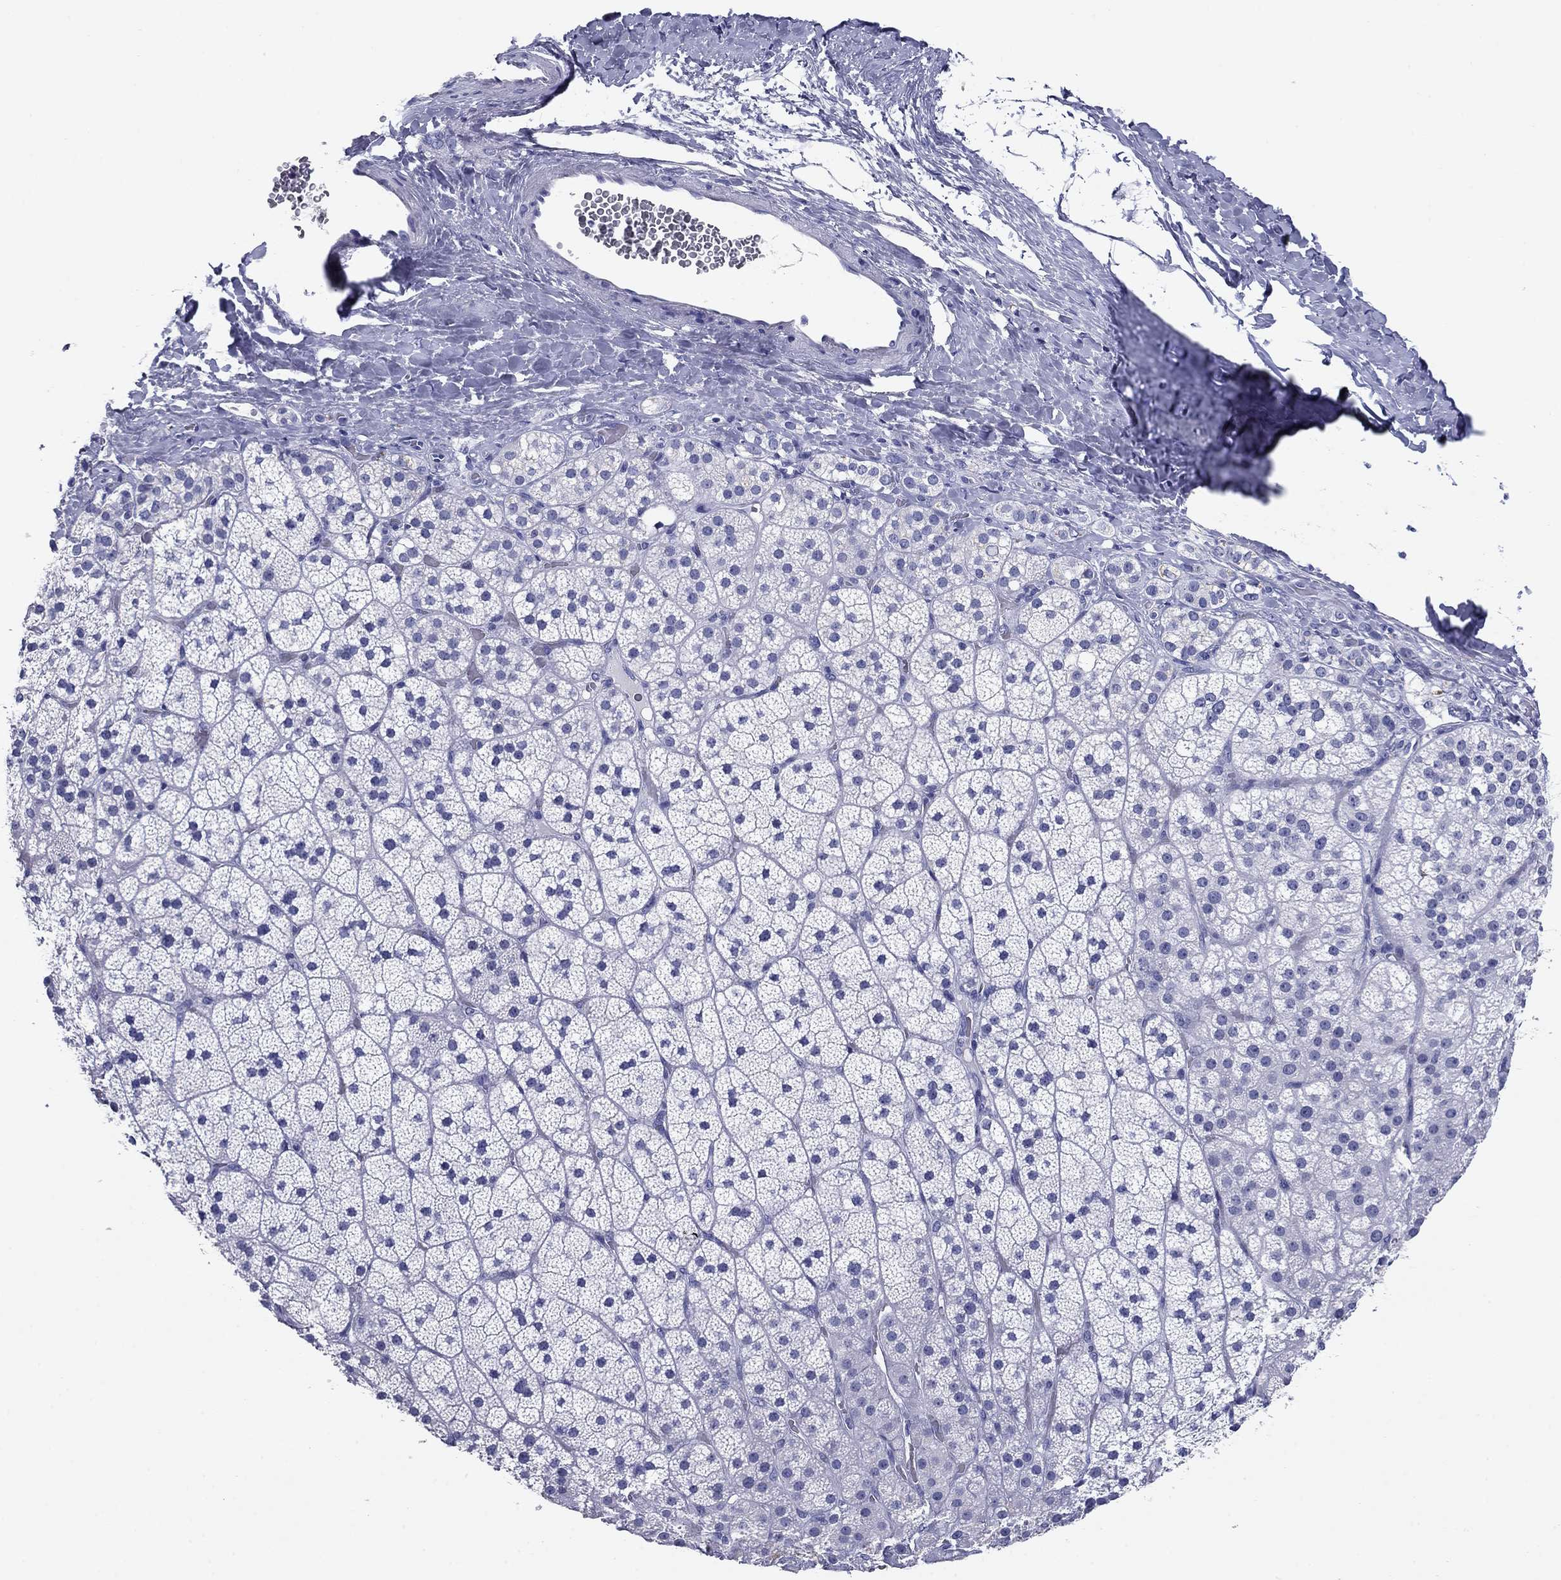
{"staining": {"intensity": "negative", "quantity": "none", "location": "none"}, "tissue": "adrenal gland", "cell_type": "Glandular cells", "image_type": "normal", "snomed": [{"axis": "morphology", "description": "Normal tissue, NOS"}, {"axis": "topography", "description": "Adrenal gland"}], "caption": "A high-resolution histopathology image shows IHC staining of normal adrenal gland, which displays no significant expression in glandular cells.", "gene": "NPPA", "patient": {"sex": "male", "age": 57}}